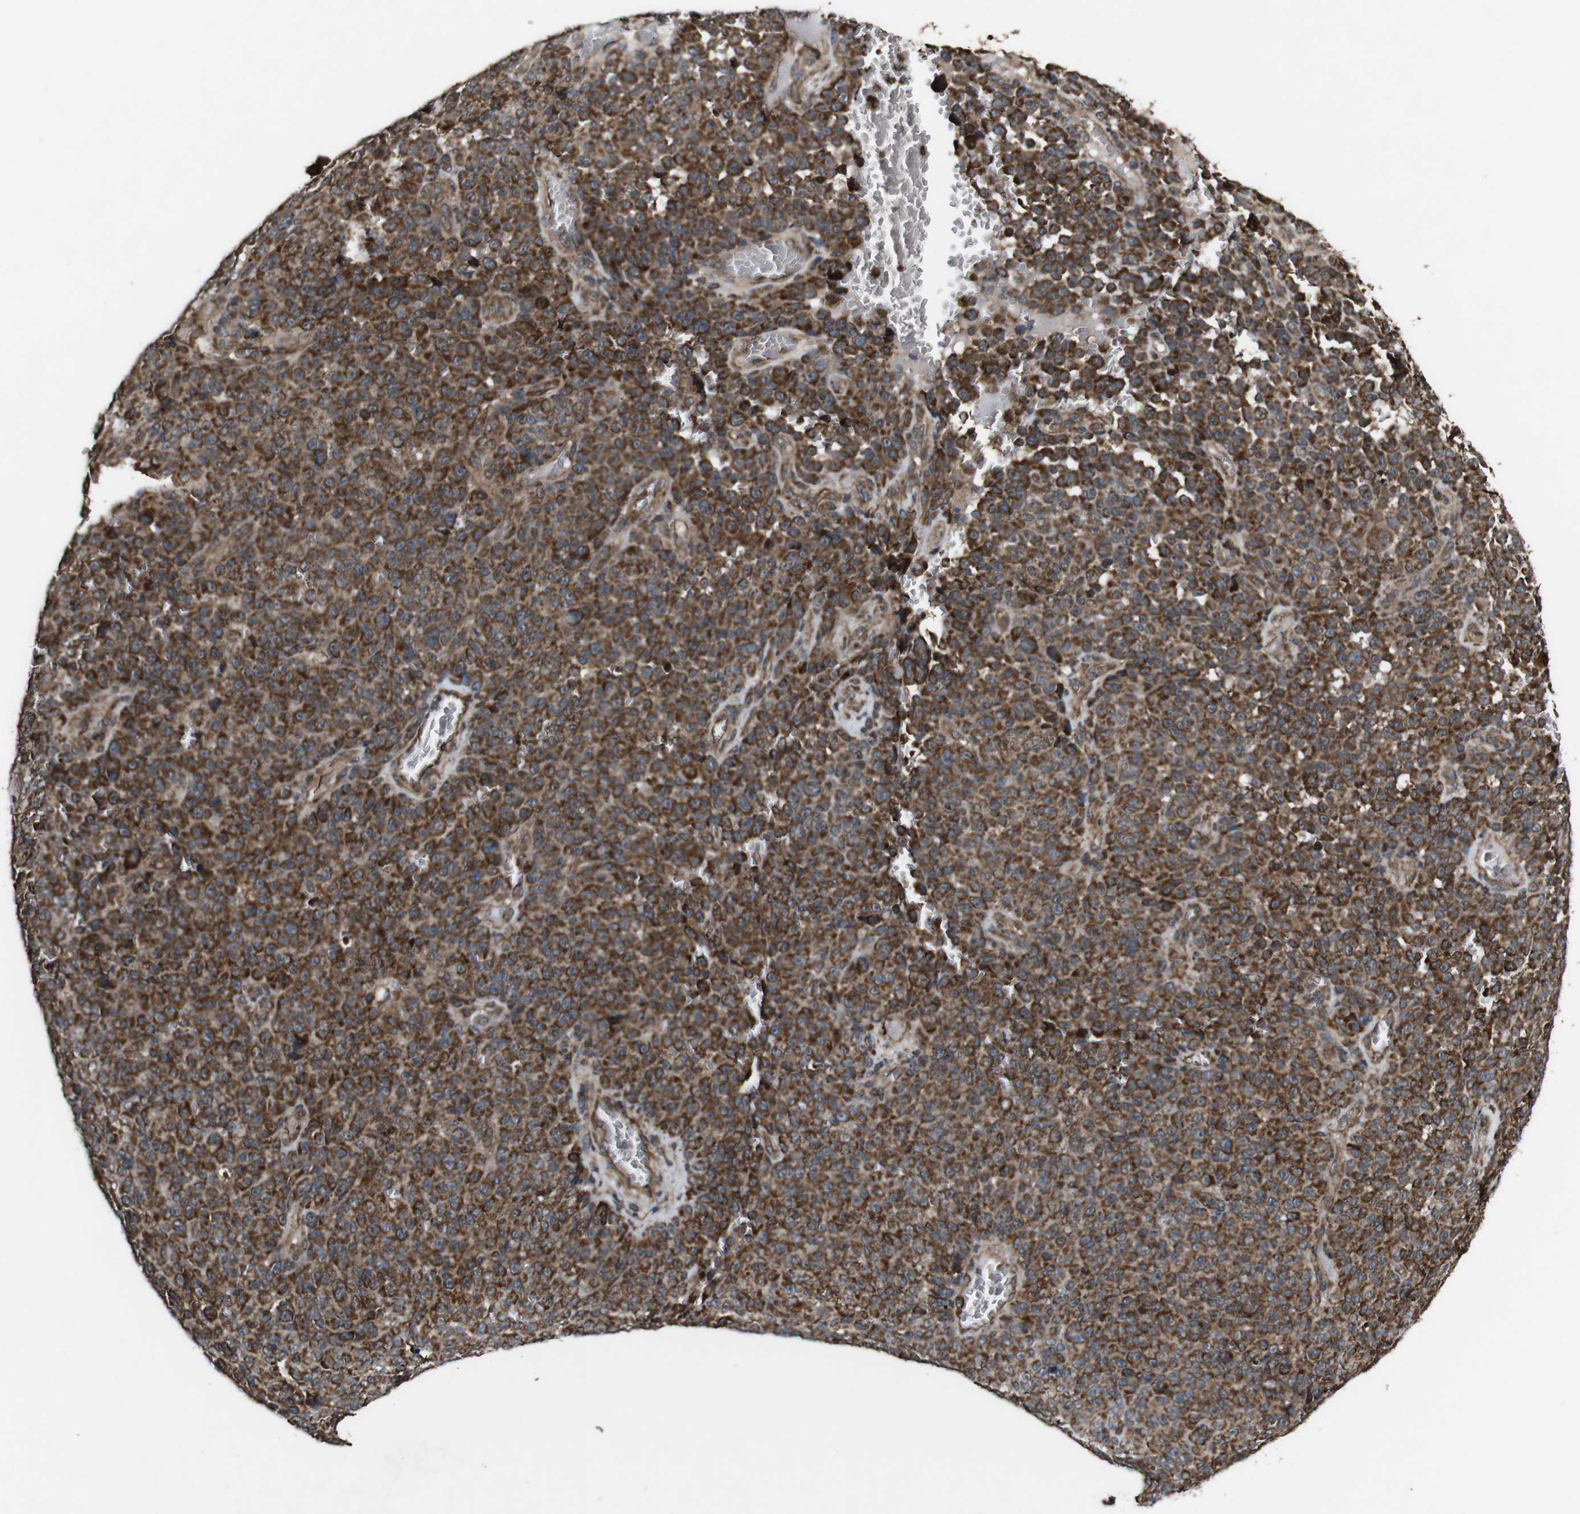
{"staining": {"intensity": "strong", "quantity": ">75%", "location": "cytoplasmic/membranous"}, "tissue": "melanoma", "cell_type": "Tumor cells", "image_type": "cancer", "snomed": [{"axis": "morphology", "description": "Malignant melanoma, NOS"}, {"axis": "topography", "description": "Skin"}], "caption": "Approximately >75% of tumor cells in human melanoma demonstrate strong cytoplasmic/membranous protein expression as visualized by brown immunohistochemical staining.", "gene": "BTN3A3", "patient": {"sex": "male", "age": 51}}